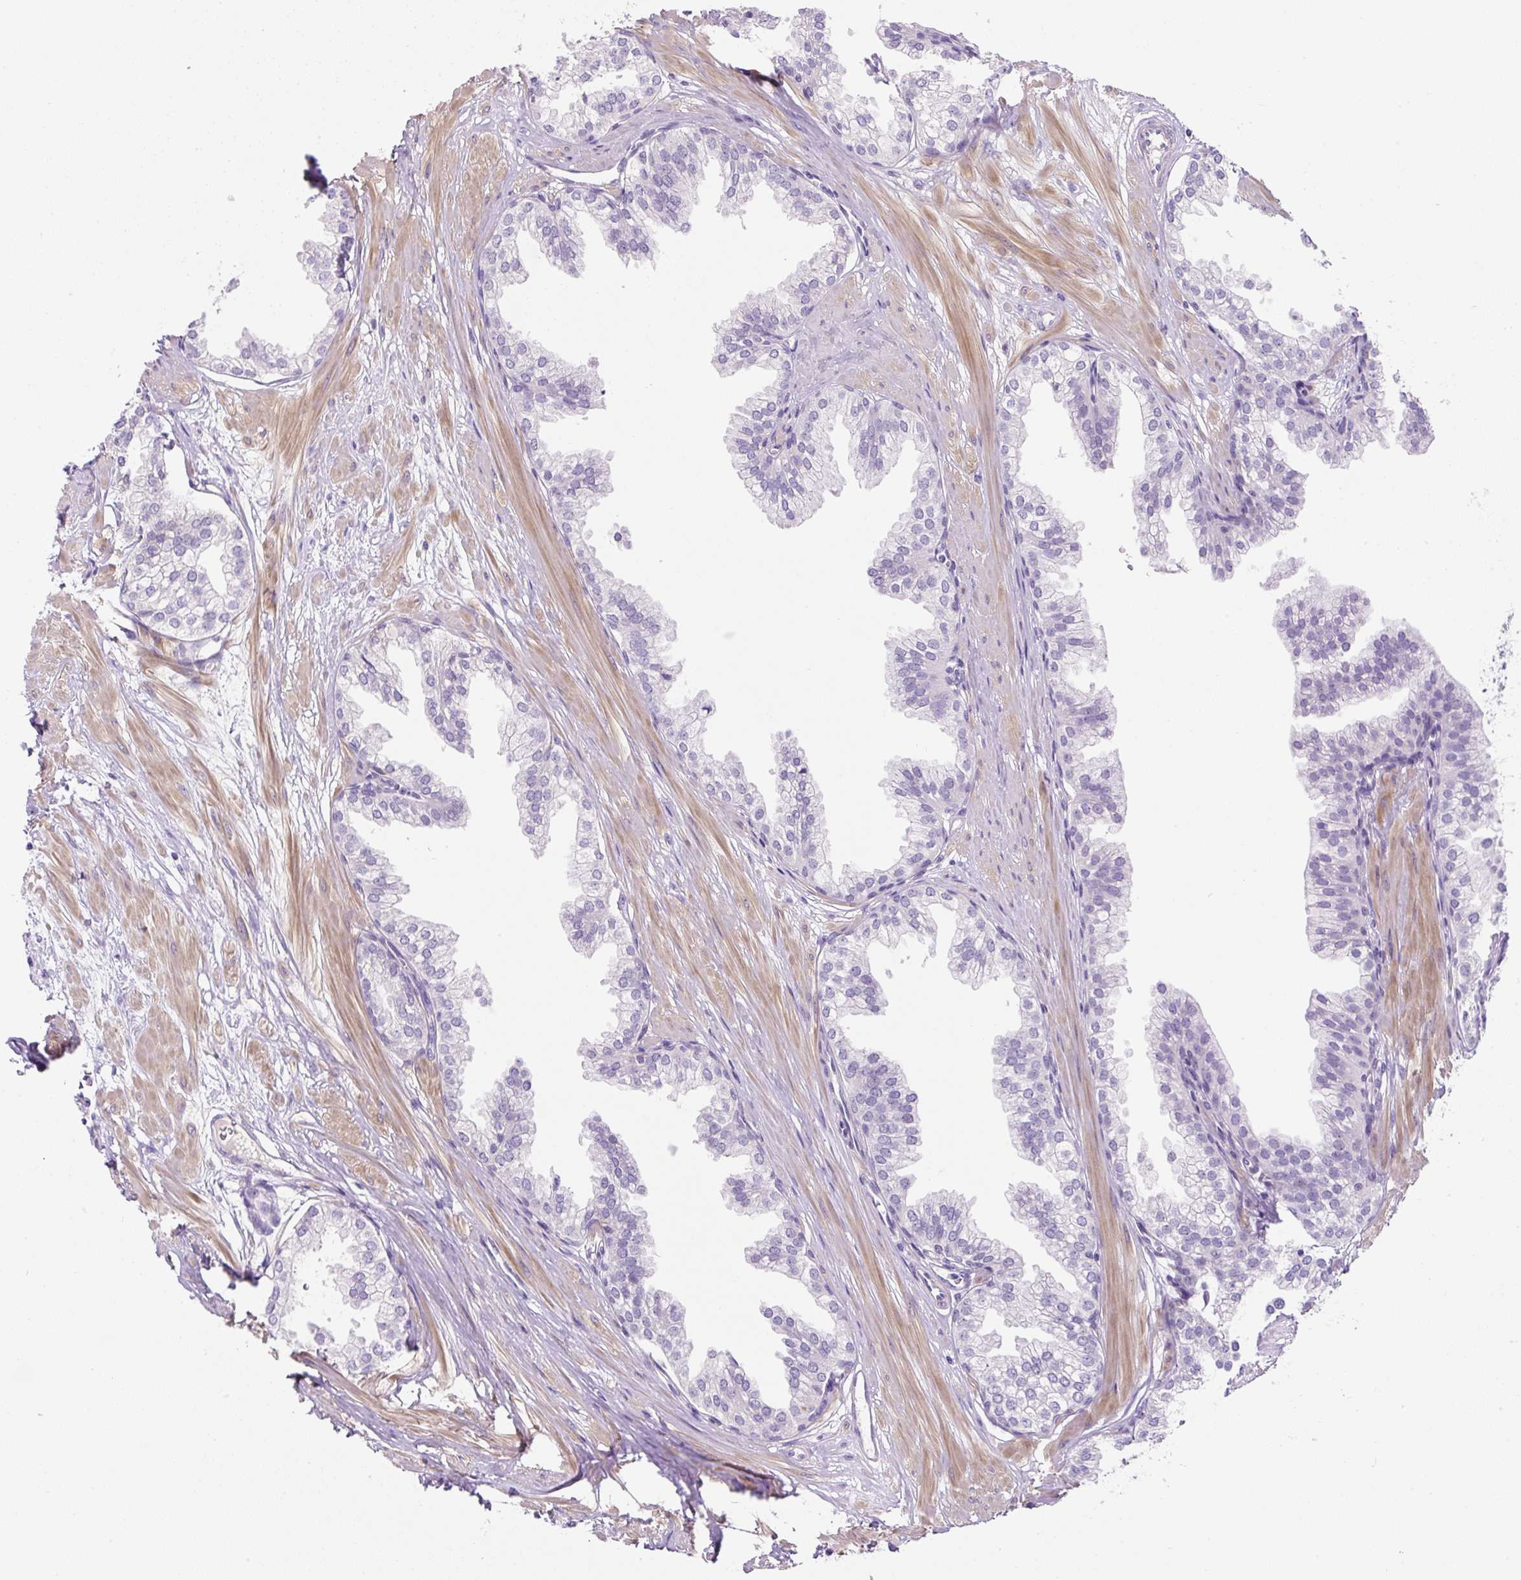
{"staining": {"intensity": "negative", "quantity": "none", "location": "none"}, "tissue": "prostate", "cell_type": "Glandular cells", "image_type": "normal", "snomed": [{"axis": "morphology", "description": "Normal tissue, NOS"}, {"axis": "topography", "description": "Prostate"}, {"axis": "topography", "description": "Peripheral nerve tissue"}], "caption": "Protein analysis of unremarkable prostate displays no significant staining in glandular cells. (IHC, brightfield microscopy, high magnification).", "gene": "OGDHL", "patient": {"sex": "male", "age": 55}}